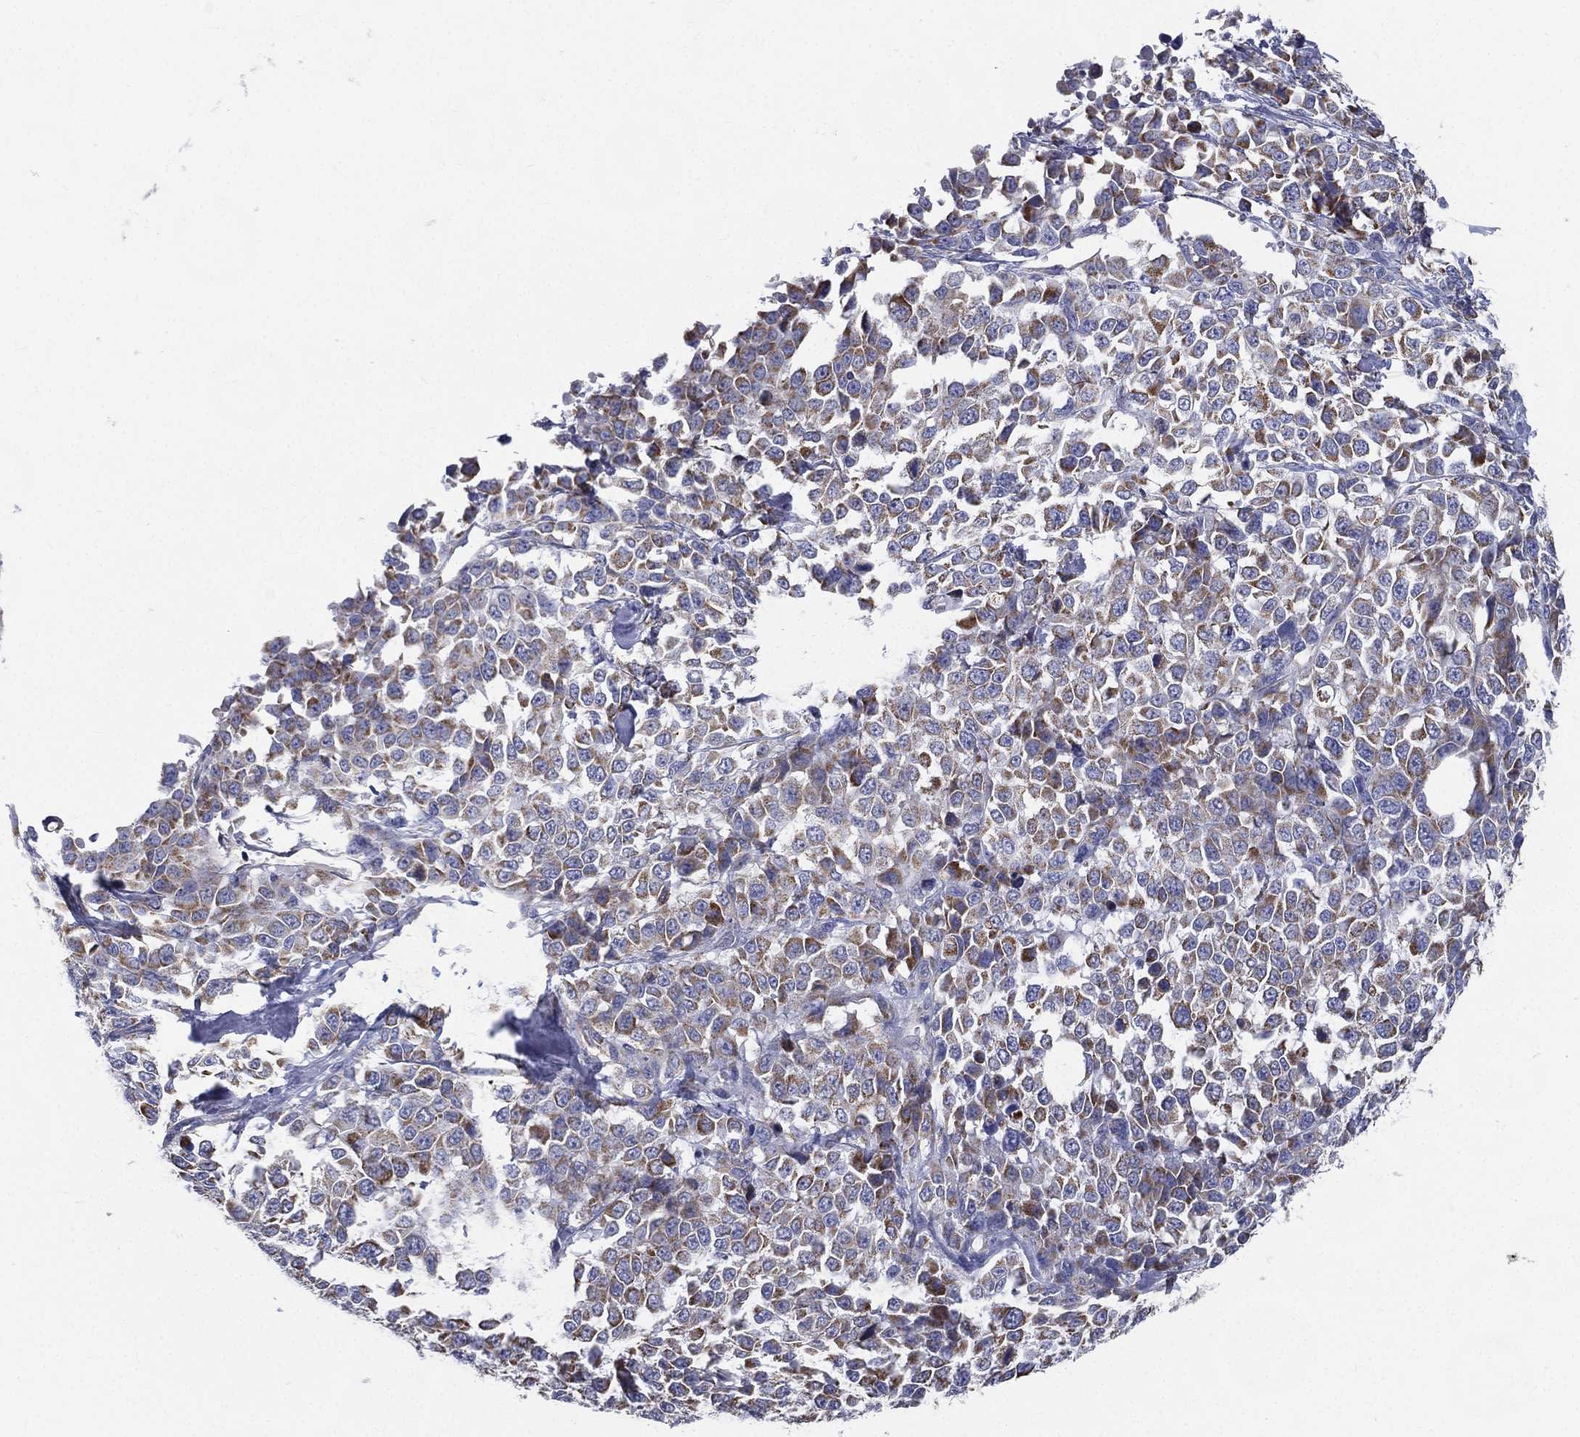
{"staining": {"intensity": "moderate", "quantity": ">75%", "location": "cytoplasmic/membranous"}, "tissue": "melanoma", "cell_type": "Tumor cells", "image_type": "cancer", "snomed": [{"axis": "morphology", "description": "Malignant melanoma, Metastatic site"}, {"axis": "topography", "description": "Skin"}], "caption": "Immunohistochemistry (IHC) micrograph of human melanoma stained for a protein (brown), which demonstrates medium levels of moderate cytoplasmic/membranous staining in approximately >75% of tumor cells.", "gene": "PWWP3A", "patient": {"sex": "male", "age": 84}}